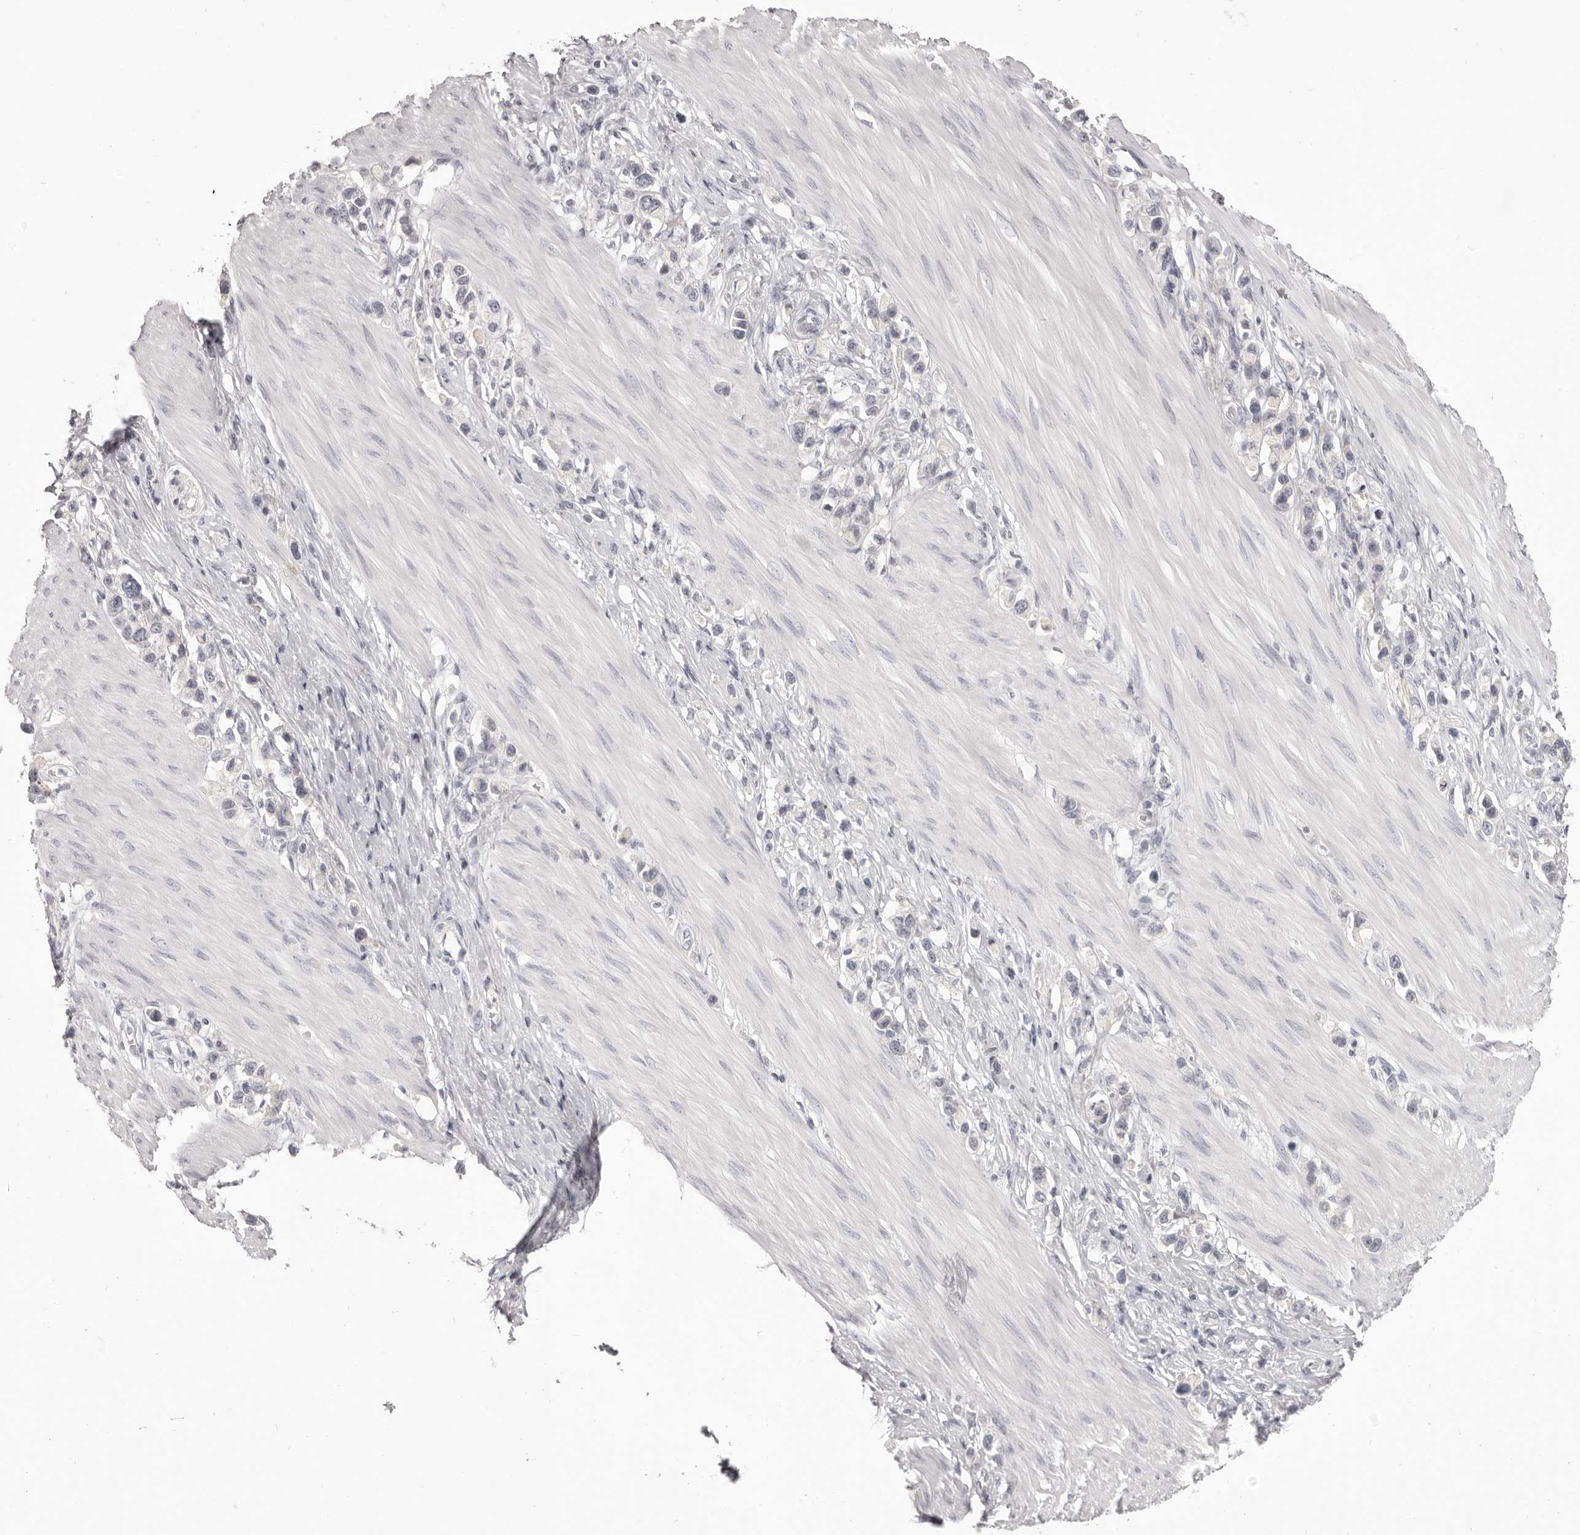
{"staining": {"intensity": "negative", "quantity": "none", "location": "none"}, "tissue": "stomach cancer", "cell_type": "Tumor cells", "image_type": "cancer", "snomed": [{"axis": "morphology", "description": "Adenocarcinoma, NOS"}, {"axis": "topography", "description": "Stomach"}], "caption": "DAB (3,3'-diaminobenzidine) immunohistochemical staining of human stomach cancer shows no significant expression in tumor cells.", "gene": "OTUD3", "patient": {"sex": "female", "age": 65}}